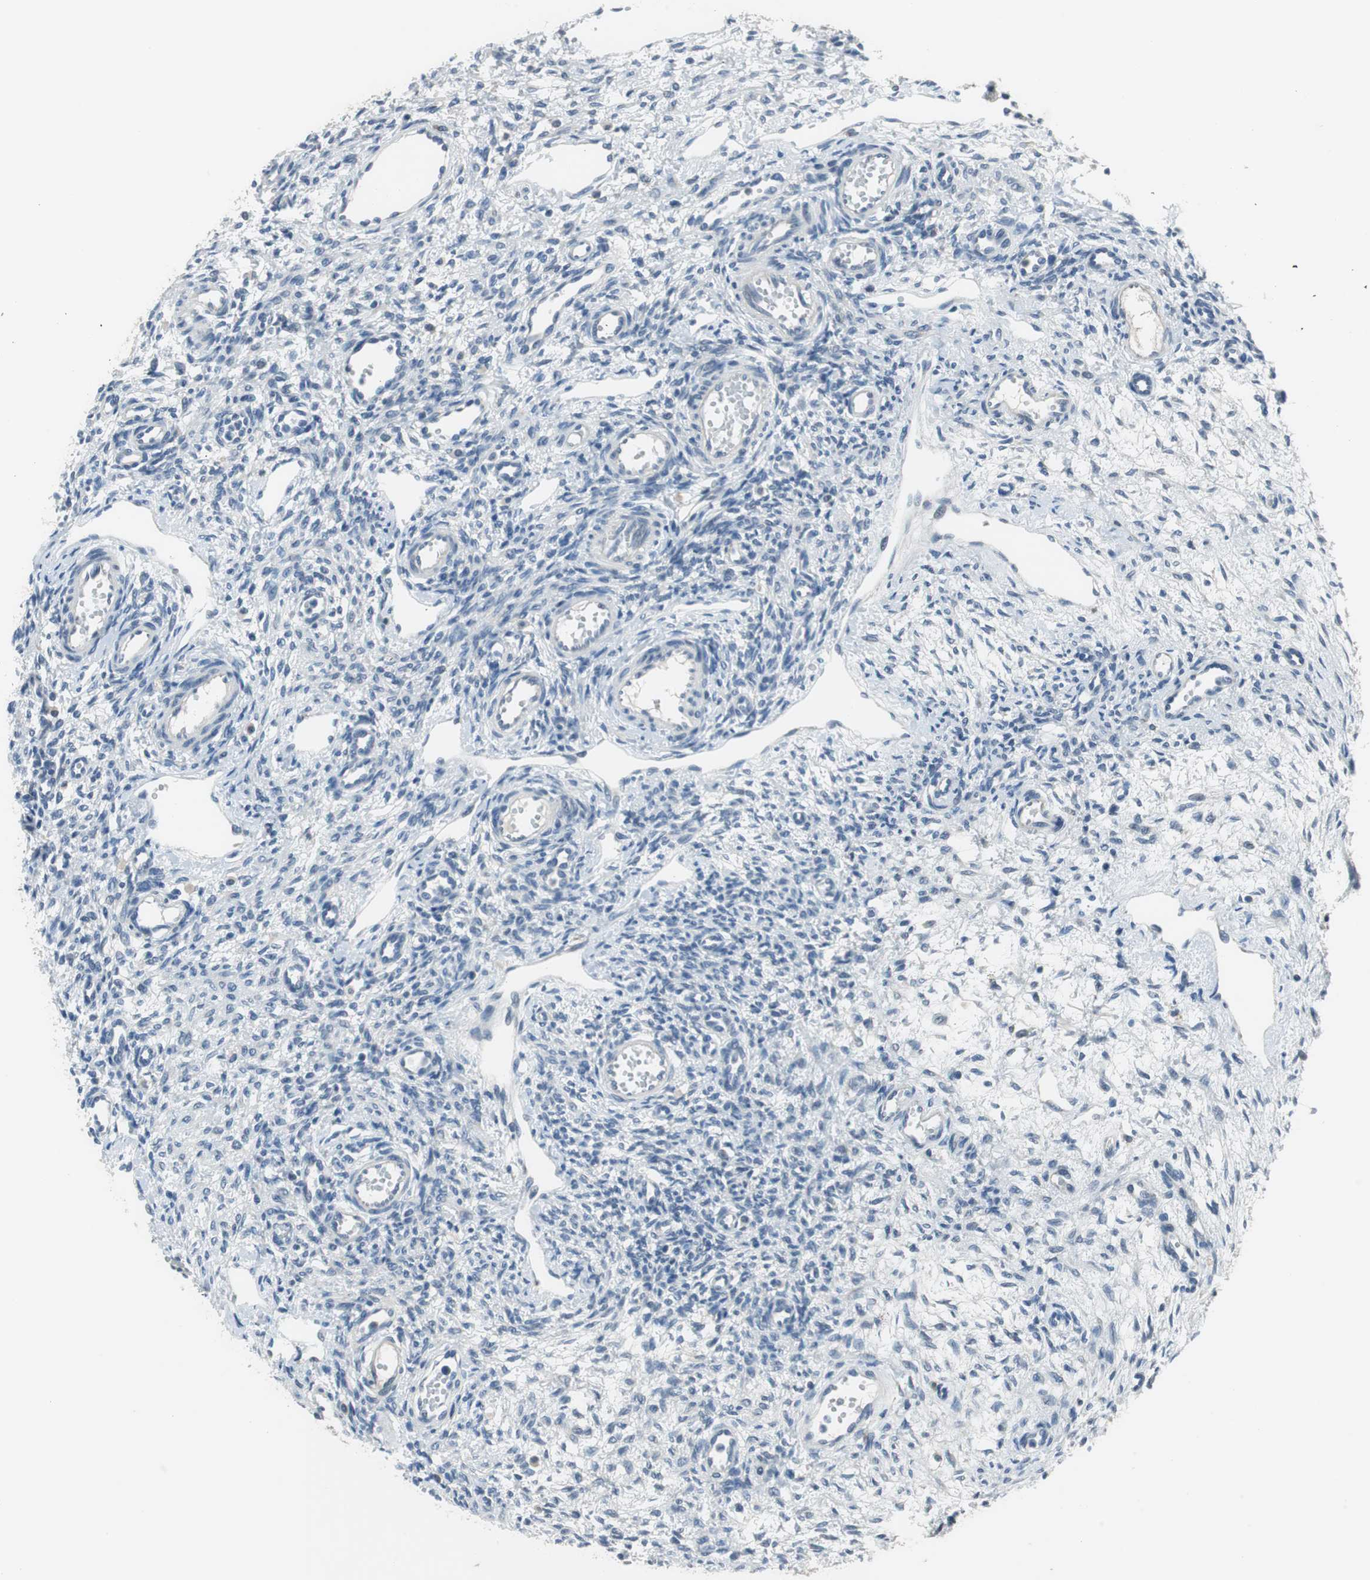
{"staining": {"intensity": "negative", "quantity": "none", "location": "none"}, "tissue": "ovary", "cell_type": "Ovarian stroma cells", "image_type": "normal", "snomed": [{"axis": "morphology", "description": "Normal tissue, NOS"}, {"axis": "topography", "description": "Ovary"}], "caption": "Image shows no protein positivity in ovarian stroma cells of normal ovary.", "gene": "PLAA", "patient": {"sex": "female", "age": 33}}